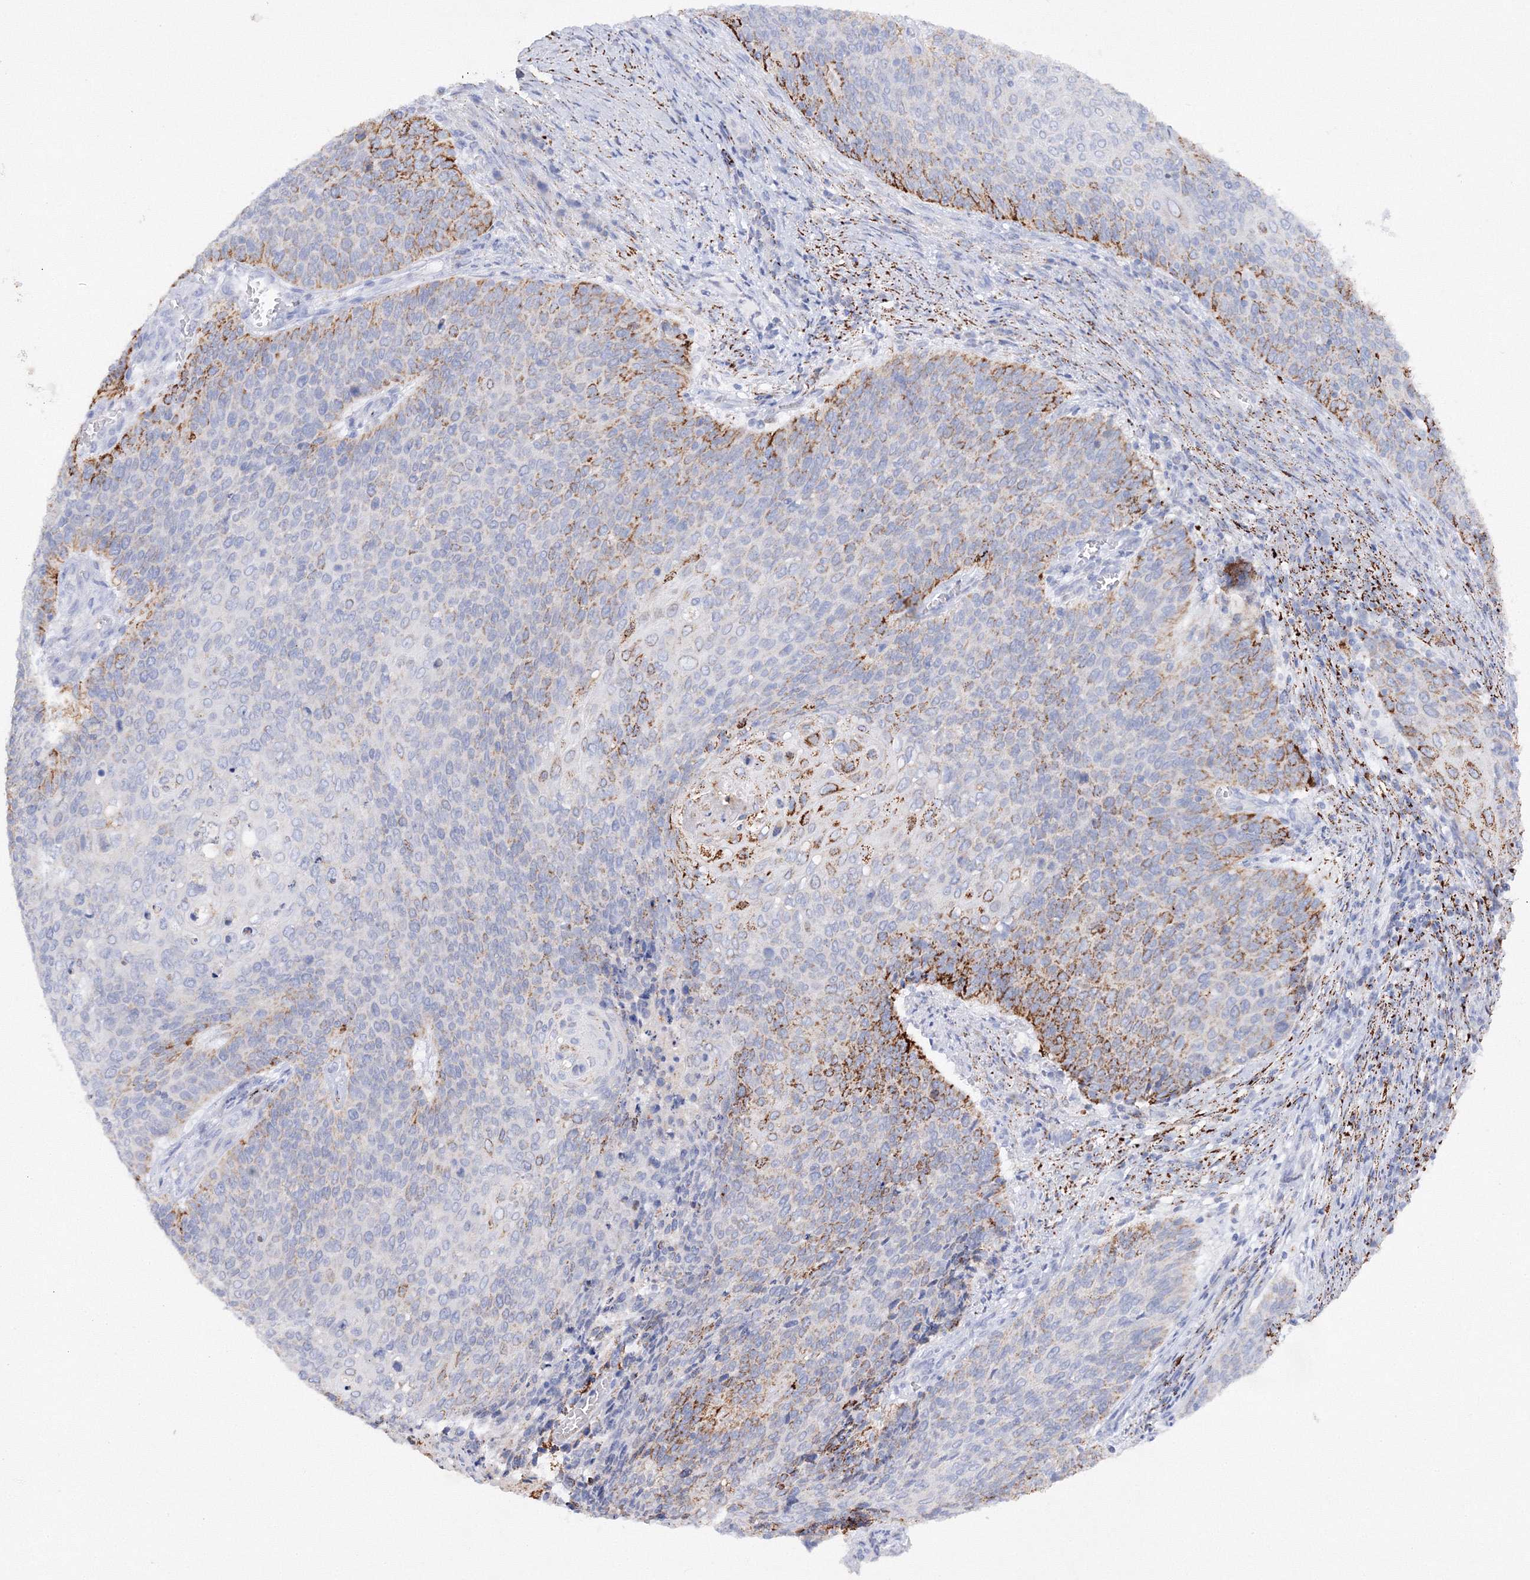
{"staining": {"intensity": "strong", "quantity": "25%-75%", "location": "cytoplasmic/membranous"}, "tissue": "cervical cancer", "cell_type": "Tumor cells", "image_type": "cancer", "snomed": [{"axis": "morphology", "description": "Squamous cell carcinoma, NOS"}, {"axis": "topography", "description": "Cervix"}], "caption": "Protein expression analysis of human cervical cancer reveals strong cytoplasmic/membranous expression in about 25%-75% of tumor cells.", "gene": "MERTK", "patient": {"sex": "female", "age": 39}}